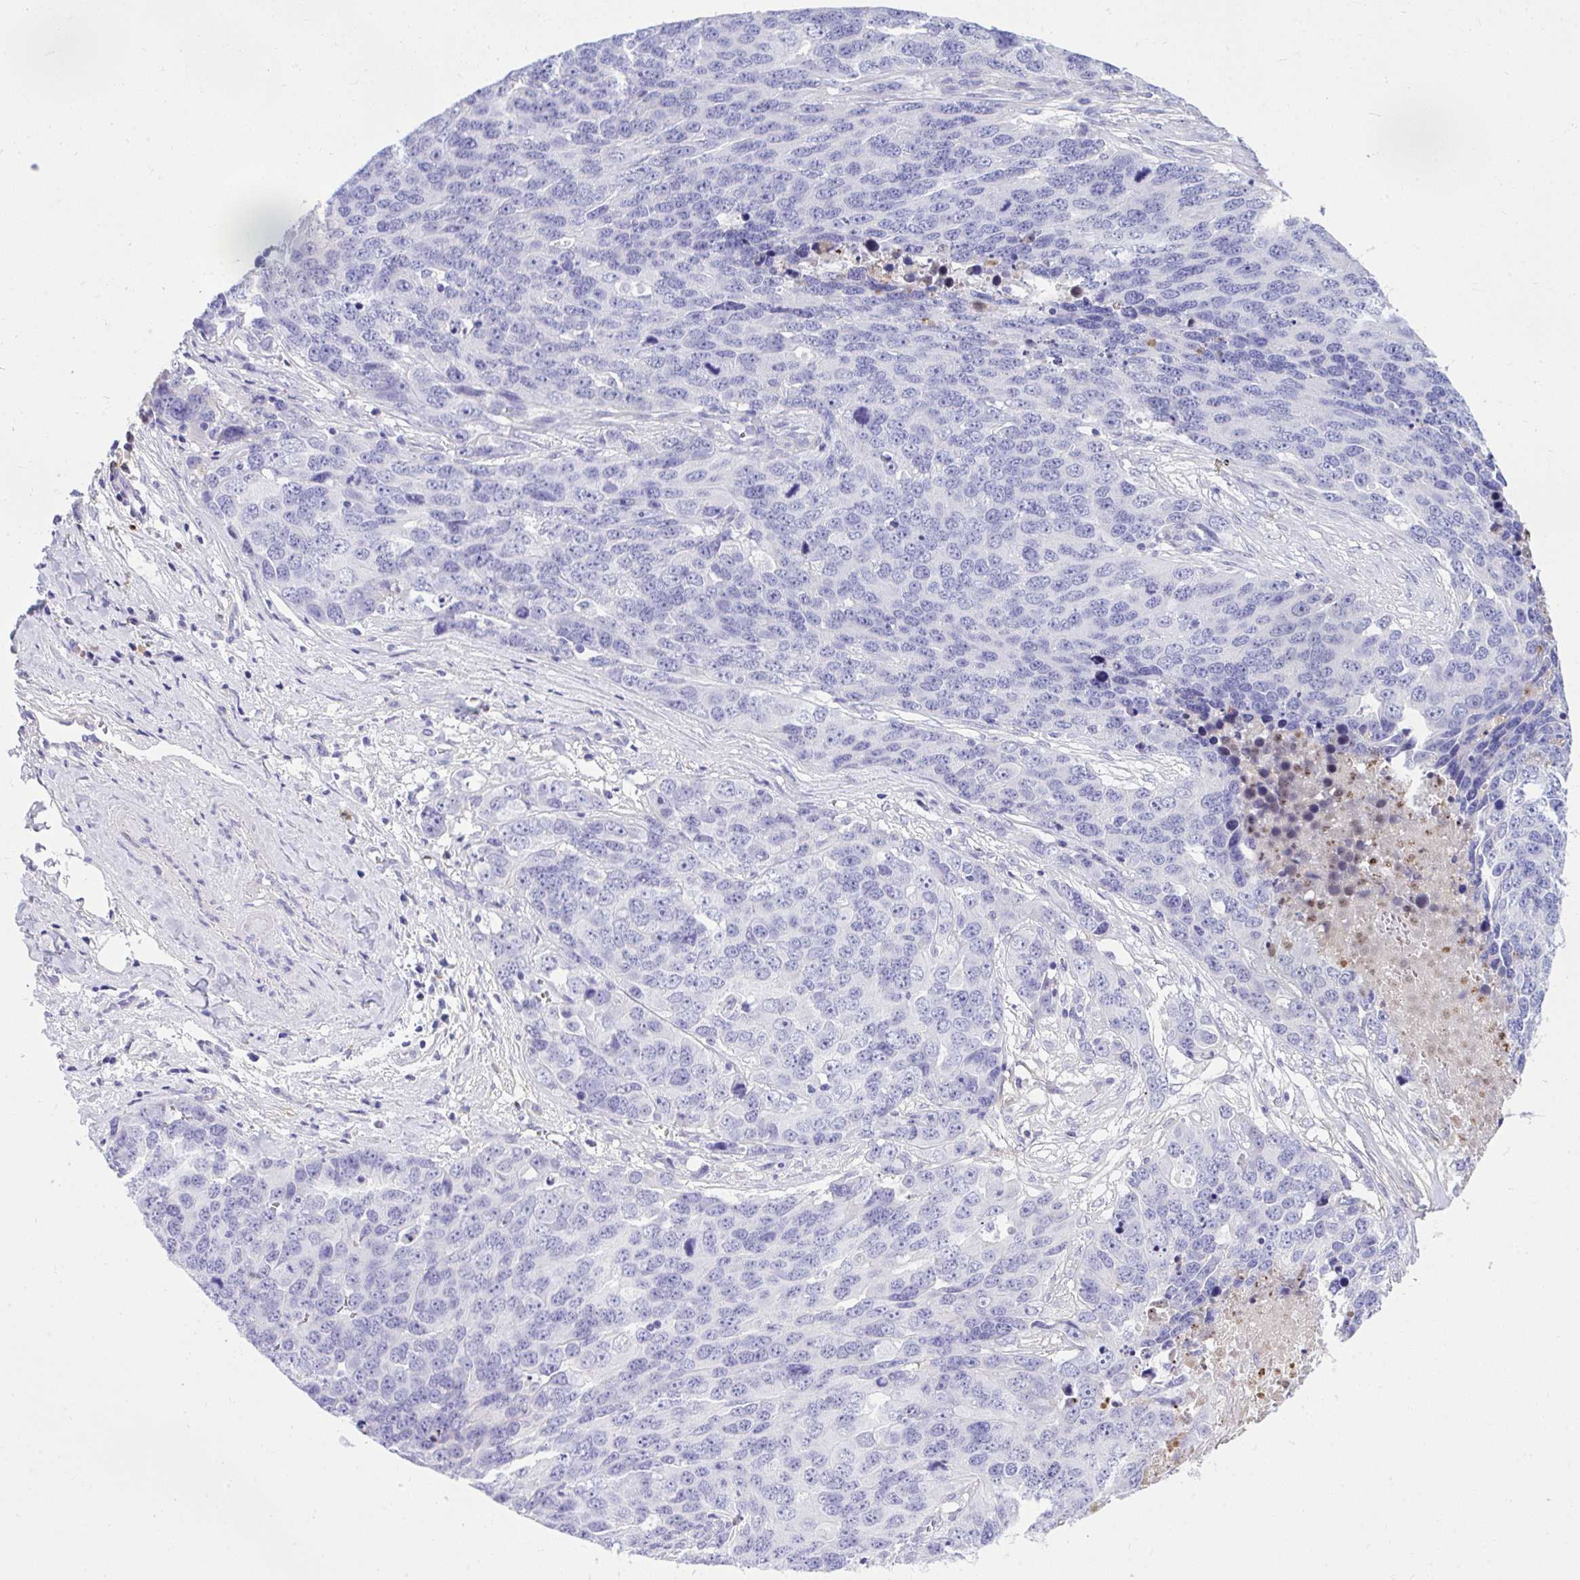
{"staining": {"intensity": "negative", "quantity": "none", "location": "none"}, "tissue": "ovarian cancer", "cell_type": "Tumor cells", "image_type": "cancer", "snomed": [{"axis": "morphology", "description": "Cystadenocarcinoma, serous, NOS"}, {"axis": "topography", "description": "Ovary"}], "caption": "An immunohistochemistry (IHC) image of serous cystadenocarcinoma (ovarian) is shown. There is no staining in tumor cells of serous cystadenocarcinoma (ovarian).", "gene": "HRG", "patient": {"sex": "female", "age": 76}}